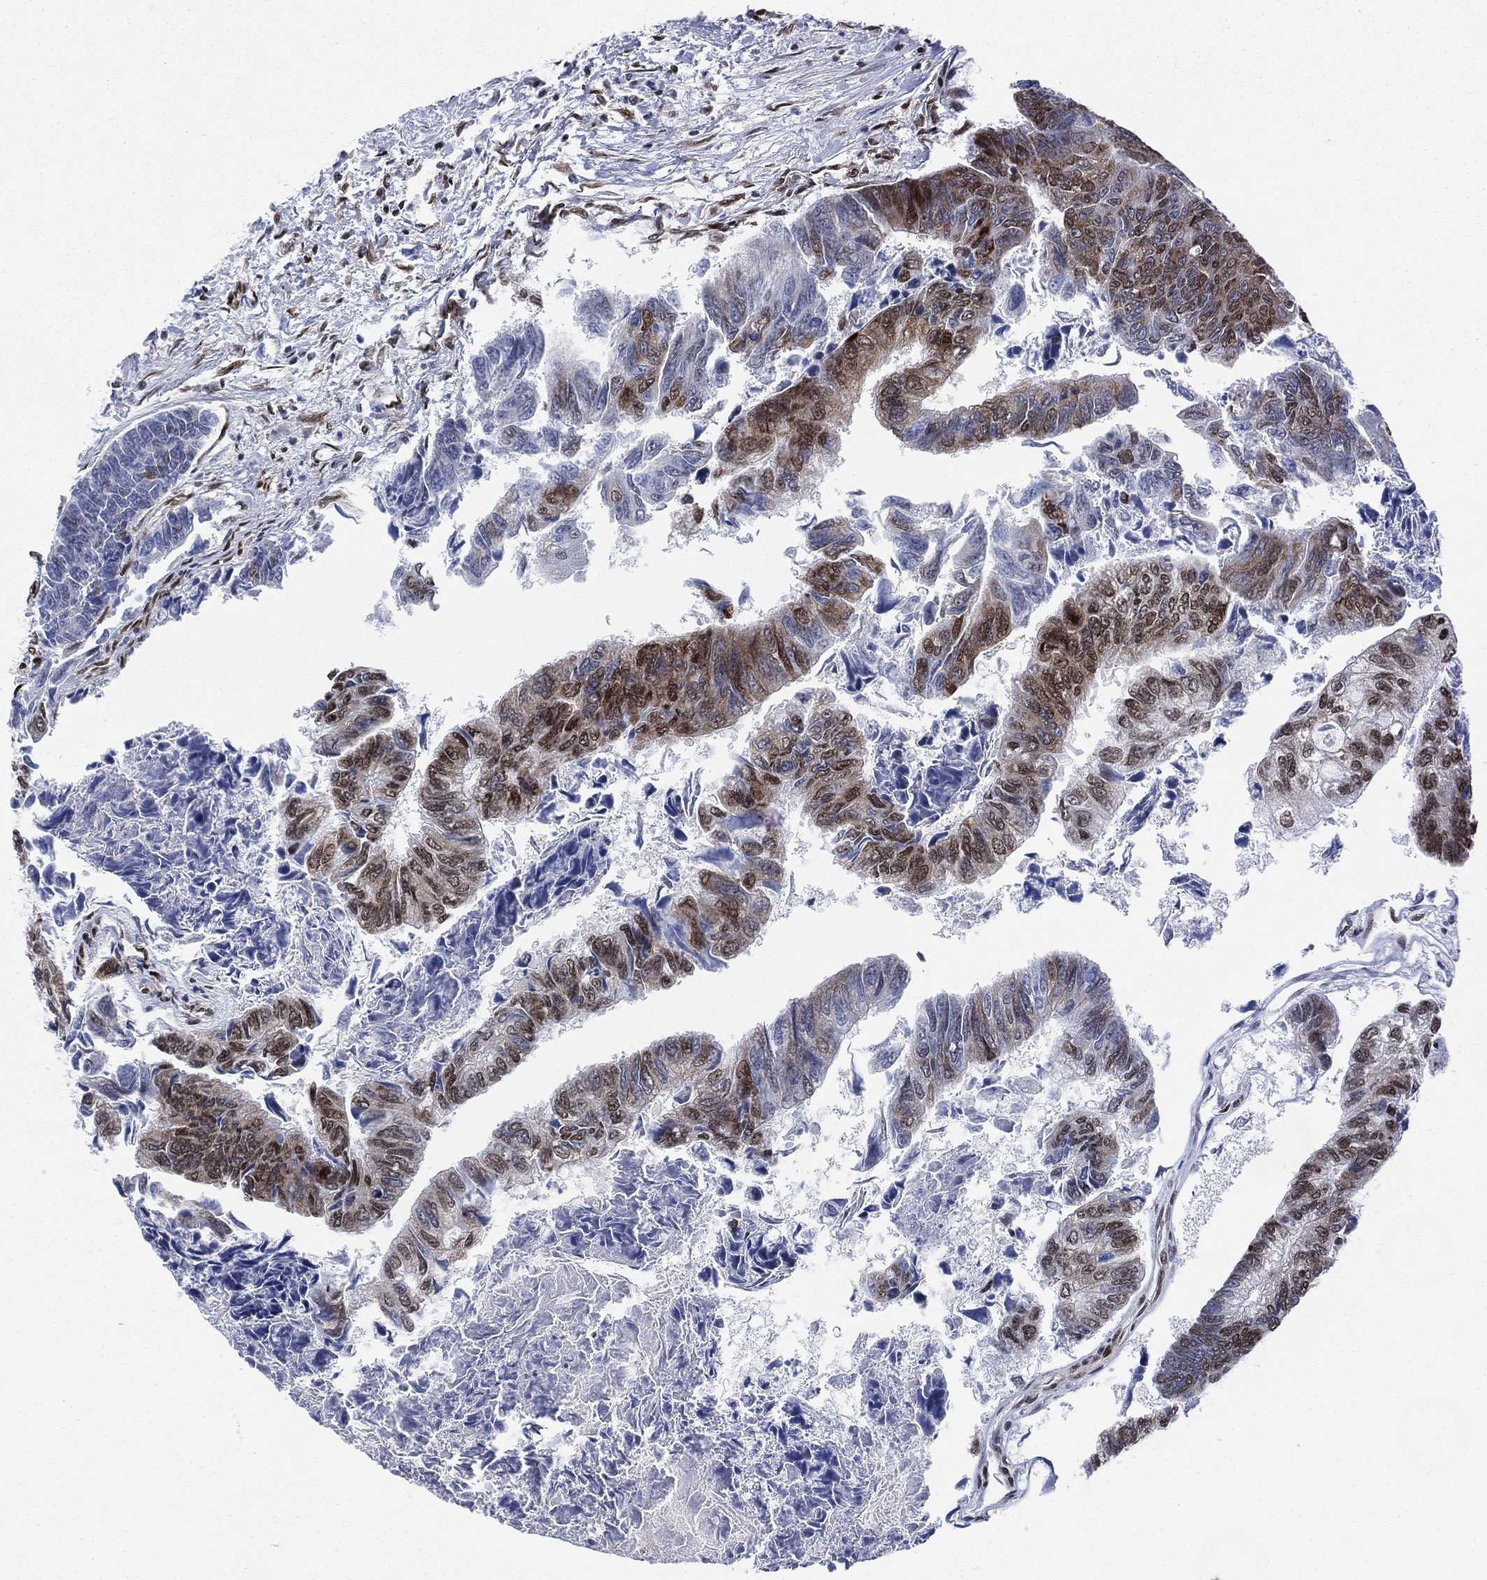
{"staining": {"intensity": "moderate", "quantity": "25%-75%", "location": "cytoplasmic/membranous,nuclear"}, "tissue": "colorectal cancer", "cell_type": "Tumor cells", "image_type": "cancer", "snomed": [{"axis": "morphology", "description": "Adenocarcinoma, NOS"}, {"axis": "topography", "description": "Colon"}], "caption": "IHC of colorectal adenocarcinoma exhibits medium levels of moderate cytoplasmic/membranous and nuclear expression in approximately 25%-75% of tumor cells. (DAB (3,3'-diaminobenzidine) = brown stain, brightfield microscopy at high magnification).", "gene": "FUBP3", "patient": {"sex": "female", "age": 65}}